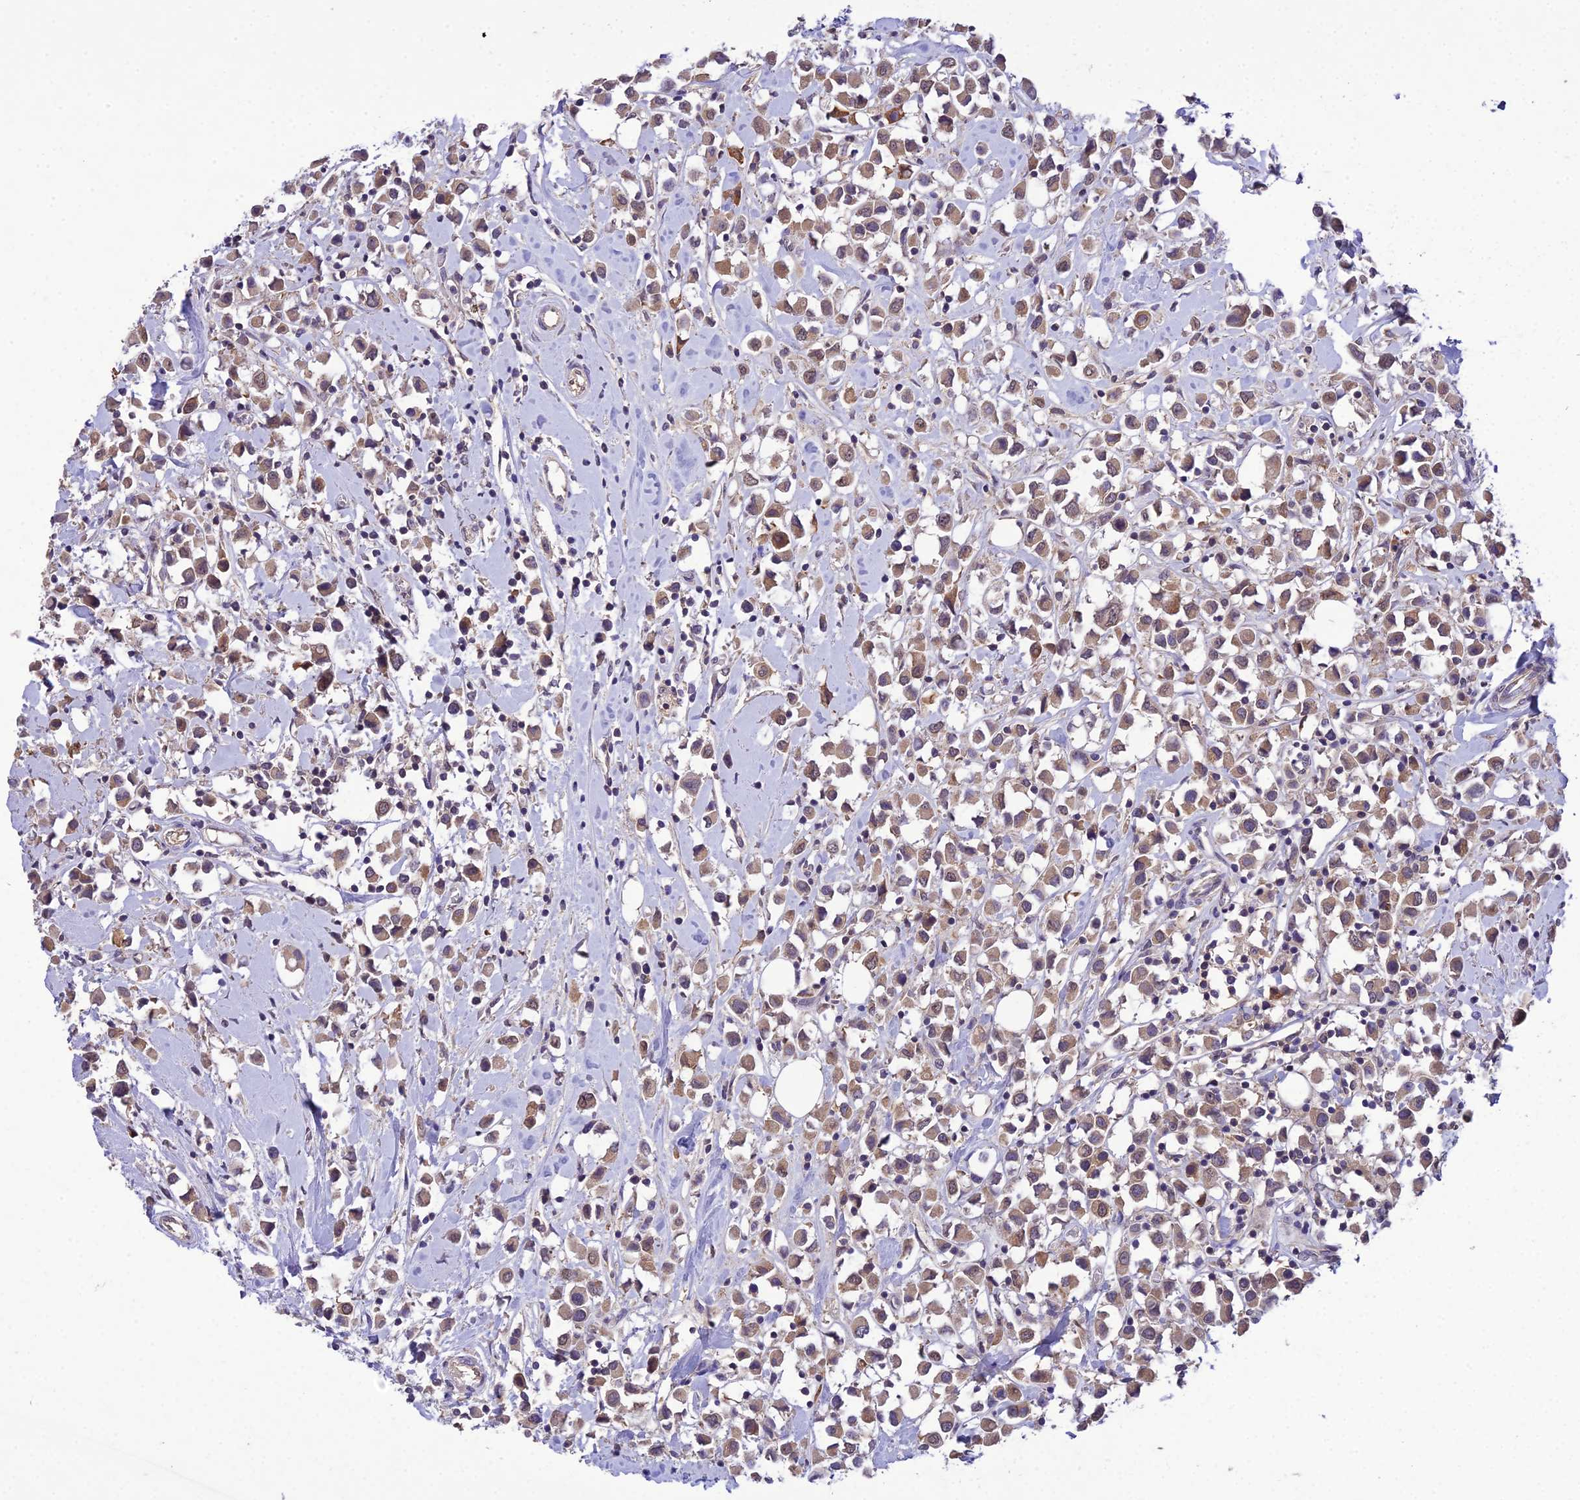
{"staining": {"intensity": "moderate", "quantity": ">75%", "location": "cytoplasmic/membranous,nuclear"}, "tissue": "breast cancer", "cell_type": "Tumor cells", "image_type": "cancer", "snomed": [{"axis": "morphology", "description": "Duct carcinoma"}, {"axis": "topography", "description": "Breast"}], "caption": "IHC photomicrograph of neoplastic tissue: human breast cancer (infiltrating ductal carcinoma) stained using immunohistochemistry (IHC) shows medium levels of moderate protein expression localized specifically in the cytoplasmic/membranous and nuclear of tumor cells, appearing as a cytoplasmic/membranous and nuclear brown color.", "gene": "PGK1", "patient": {"sex": "female", "age": 61}}